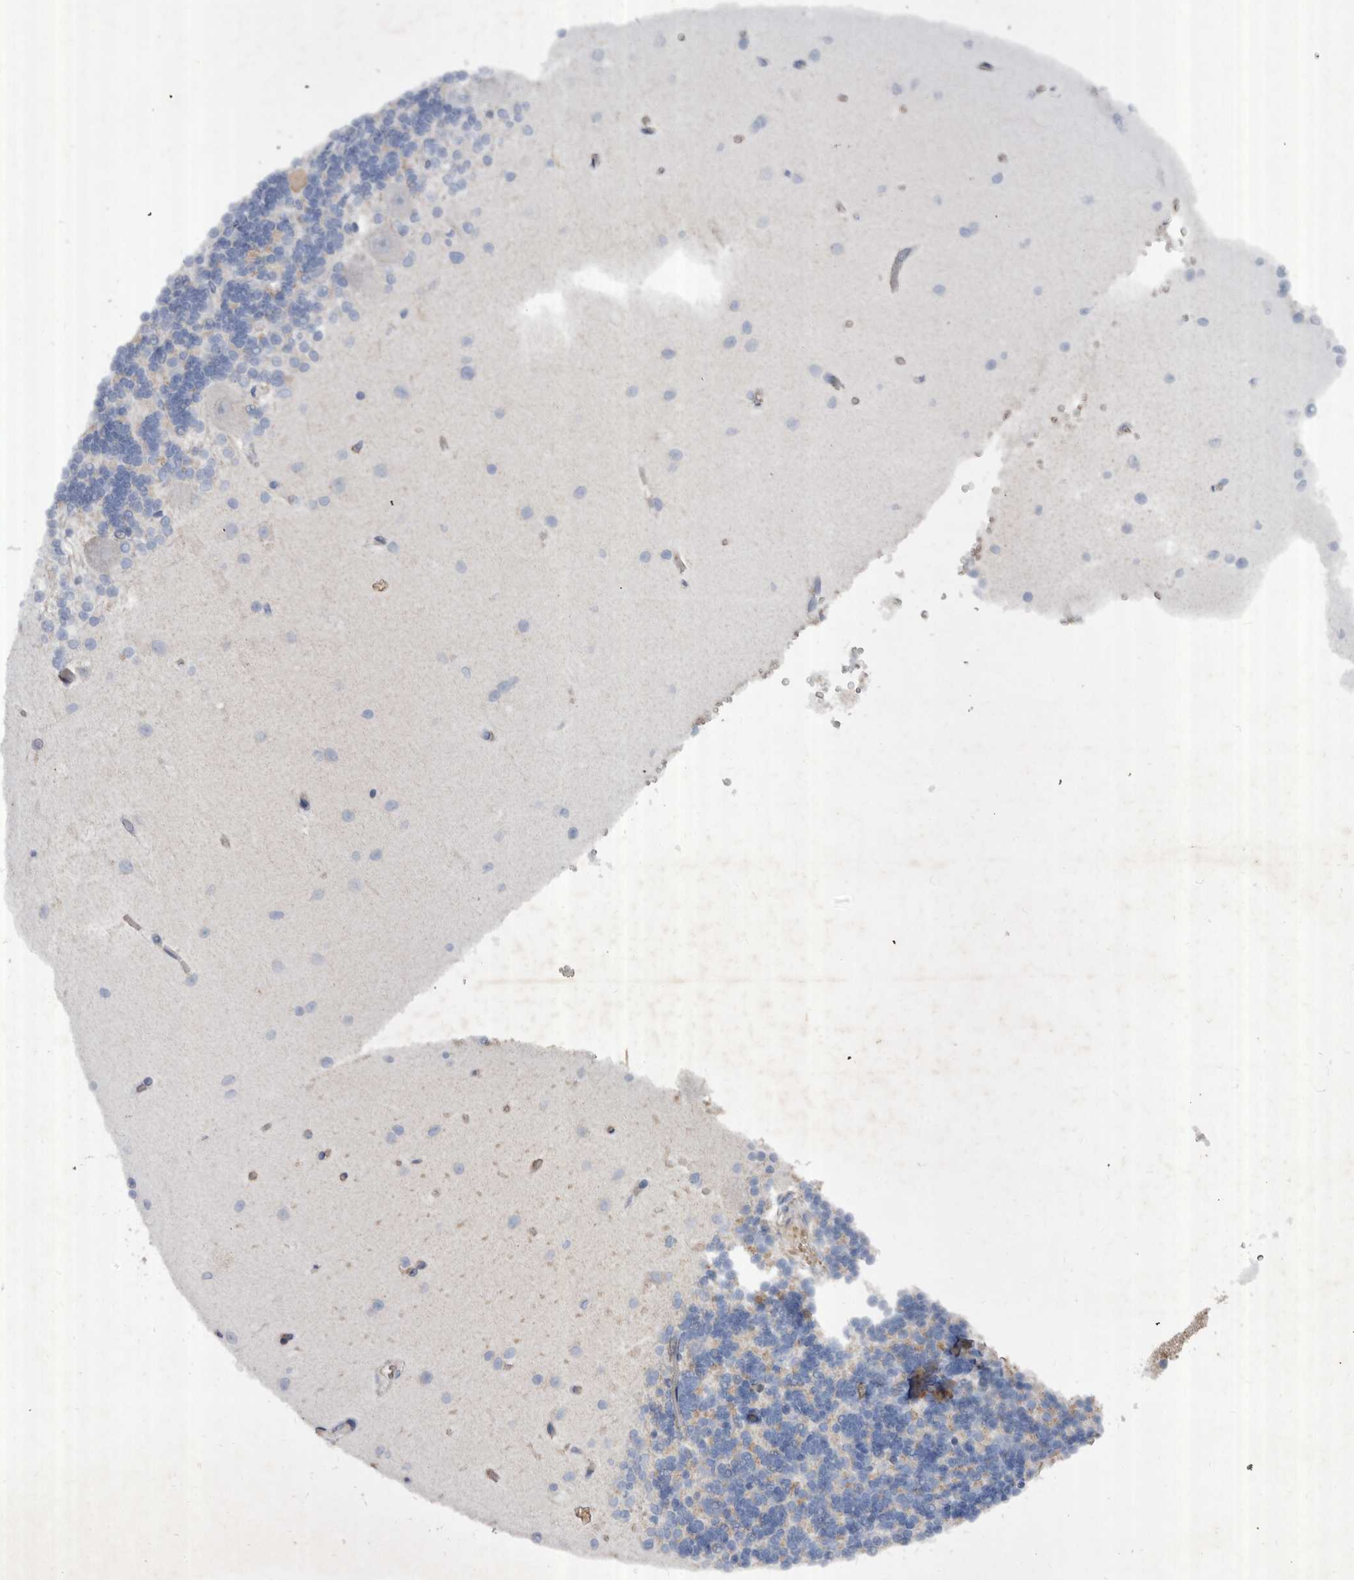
{"staining": {"intensity": "negative", "quantity": "none", "location": "none"}, "tissue": "cerebellum", "cell_type": "Cells in granular layer", "image_type": "normal", "snomed": [{"axis": "morphology", "description": "Normal tissue, NOS"}, {"axis": "topography", "description": "Cerebellum"}], "caption": "Protein analysis of normal cerebellum displays no significant expression in cells in granular layer. The staining is performed using DAB brown chromogen with nuclei counter-stained in using hematoxylin.", "gene": "ABL1", "patient": {"sex": "male", "age": 37}}